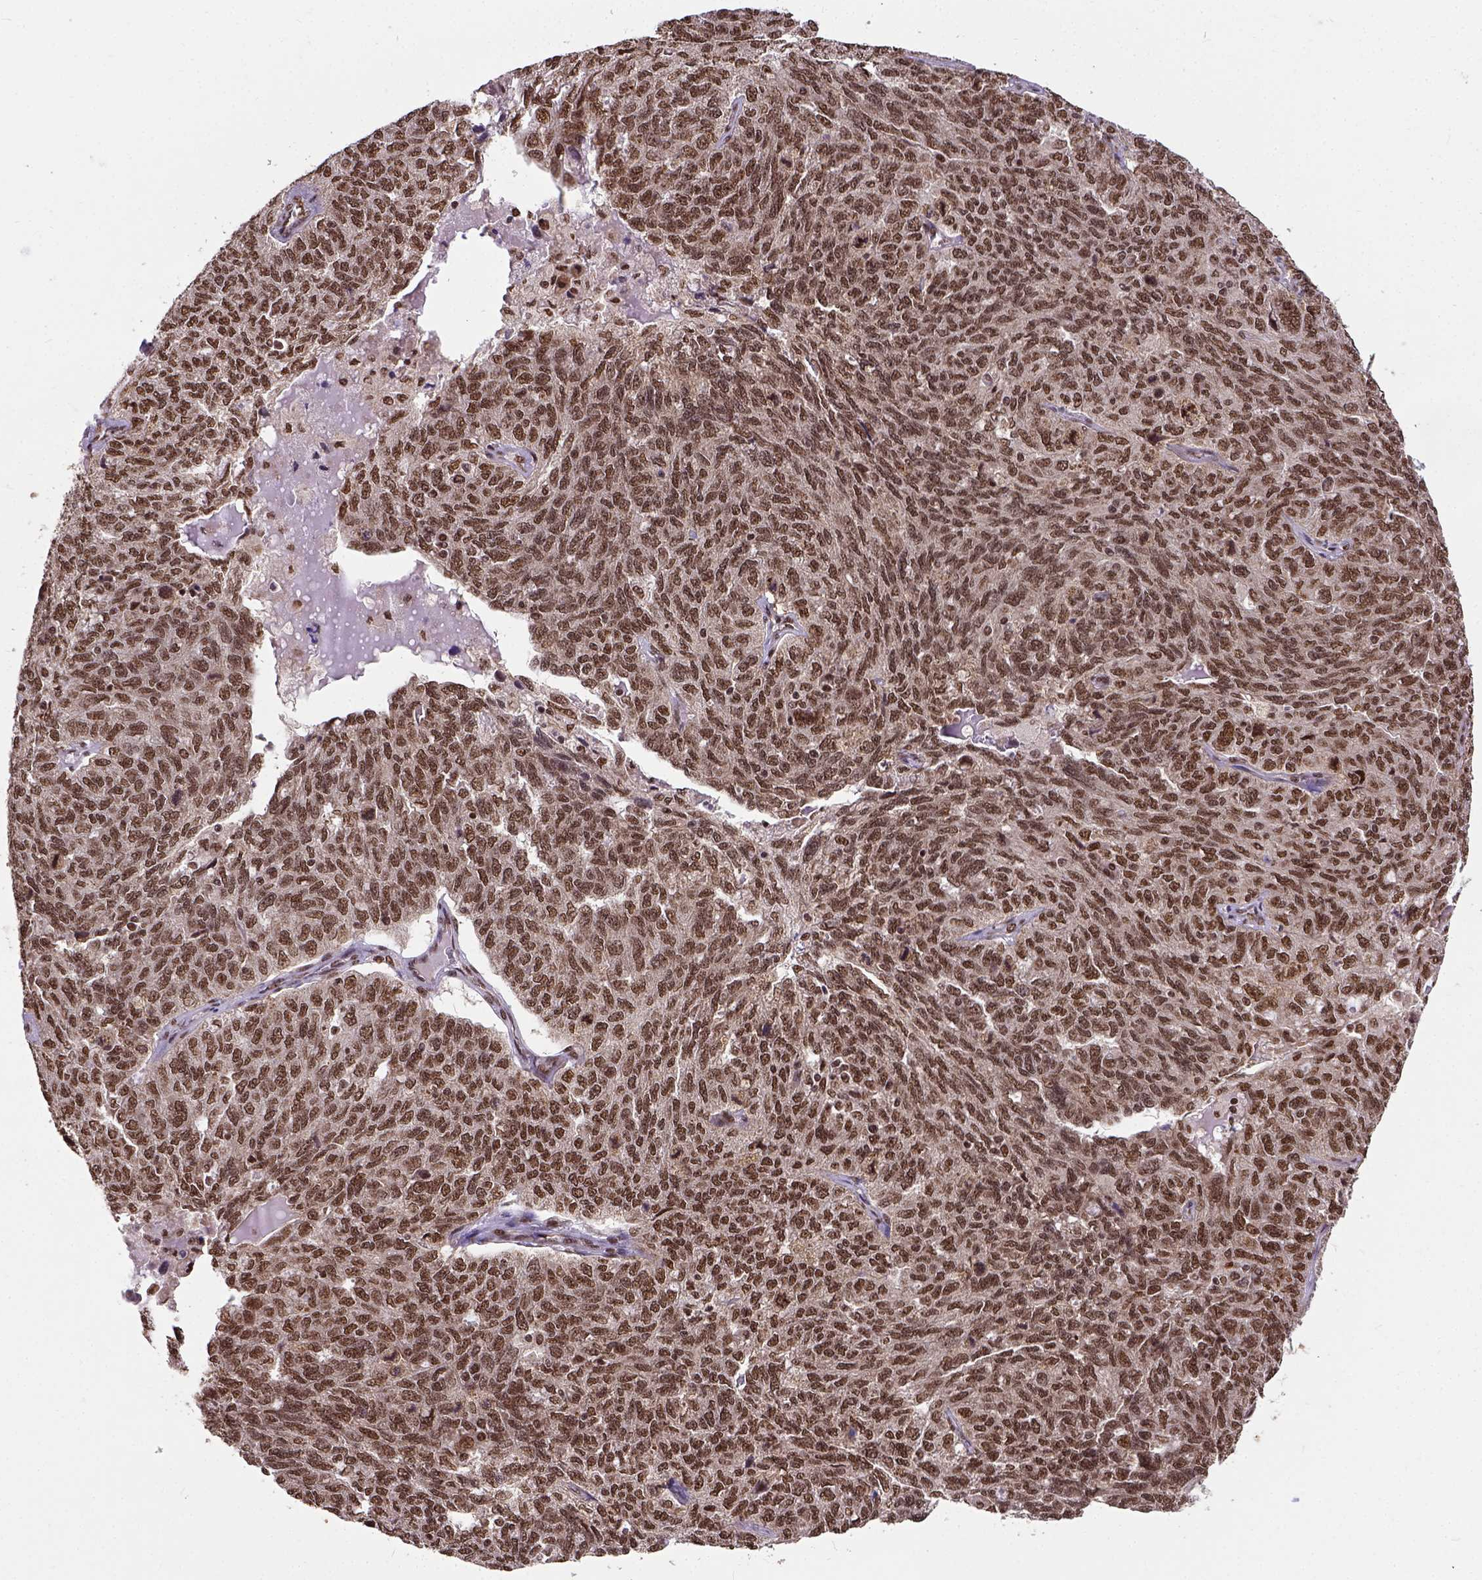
{"staining": {"intensity": "moderate", "quantity": ">75%", "location": "nuclear"}, "tissue": "ovarian cancer", "cell_type": "Tumor cells", "image_type": "cancer", "snomed": [{"axis": "morphology", "description": "Cystadenocarcinoma, serous, NOS"}, {"axis": "topography", "description": "Ovary"}], "caption": "Immunohistochemistry (IHC) histopathology image of human ovarian cancer stained for a protein (brown), which demonstrates medium levels of moderate nuclear positivity in approximately >75% of tumor cells.", "gene": "NACC1", "patient": {"sex": "female", "age": 71}}